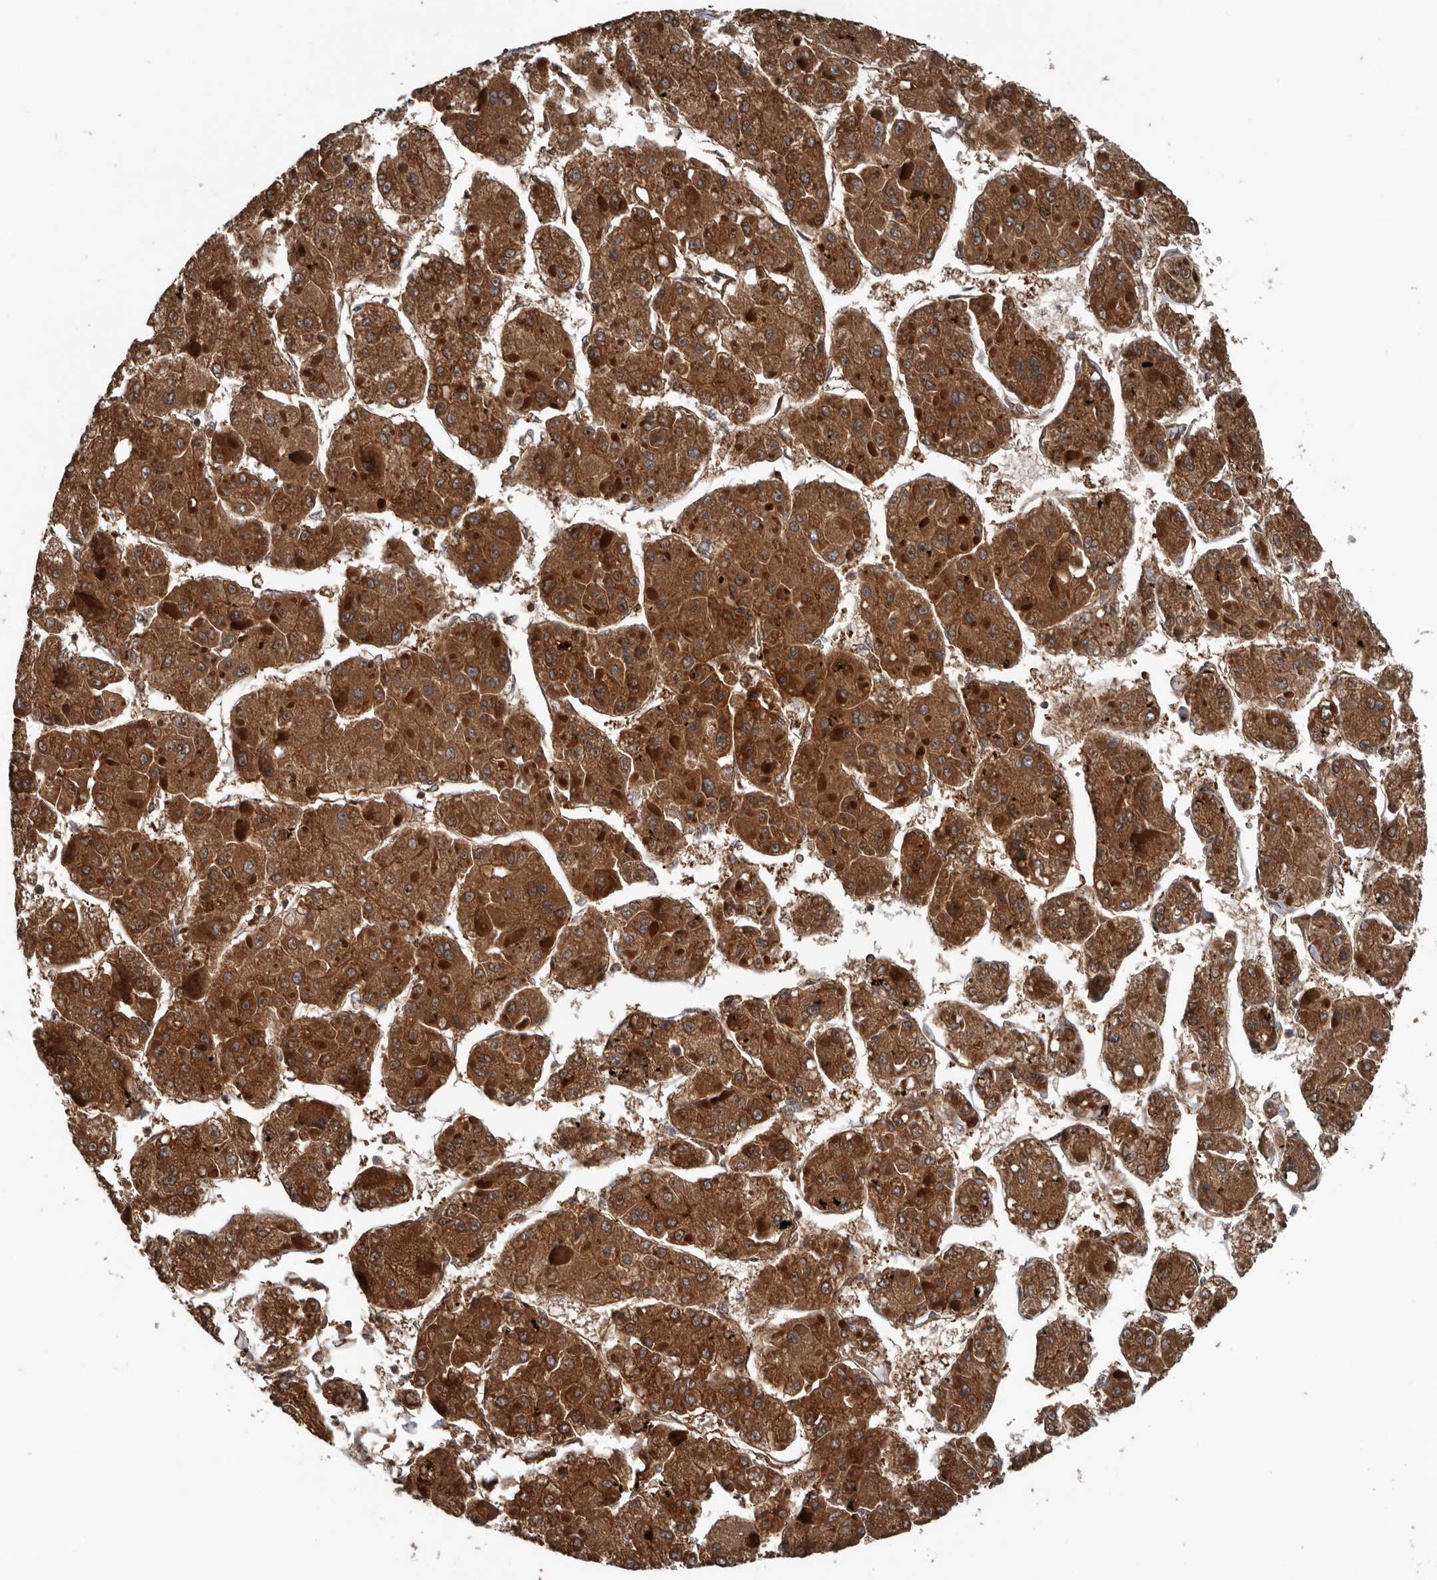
{"staining": {"intensity": "strong", "quantity": ">75%", "location": "cytoplasmic/membranous,nuclear"}, "tissue": "liver cancer", "cell_type": "Tumor cells", "image_type": "cancer", "snomed": [{"axis": "morphology", "description": "Carcinoma, Hepatocellular, NOS"}, {"axis": "topography", "description": "Liver"}], "caption": "Brown immunohistochemical staining in human hepatocellular carcinoma (liver) demonstrates strong cytoplasmic/membranous and nuclear positivity in approximately >75% of tumor cells.", "gene": "CCDC190", "patient": {"sex": "female", "age": 73}}